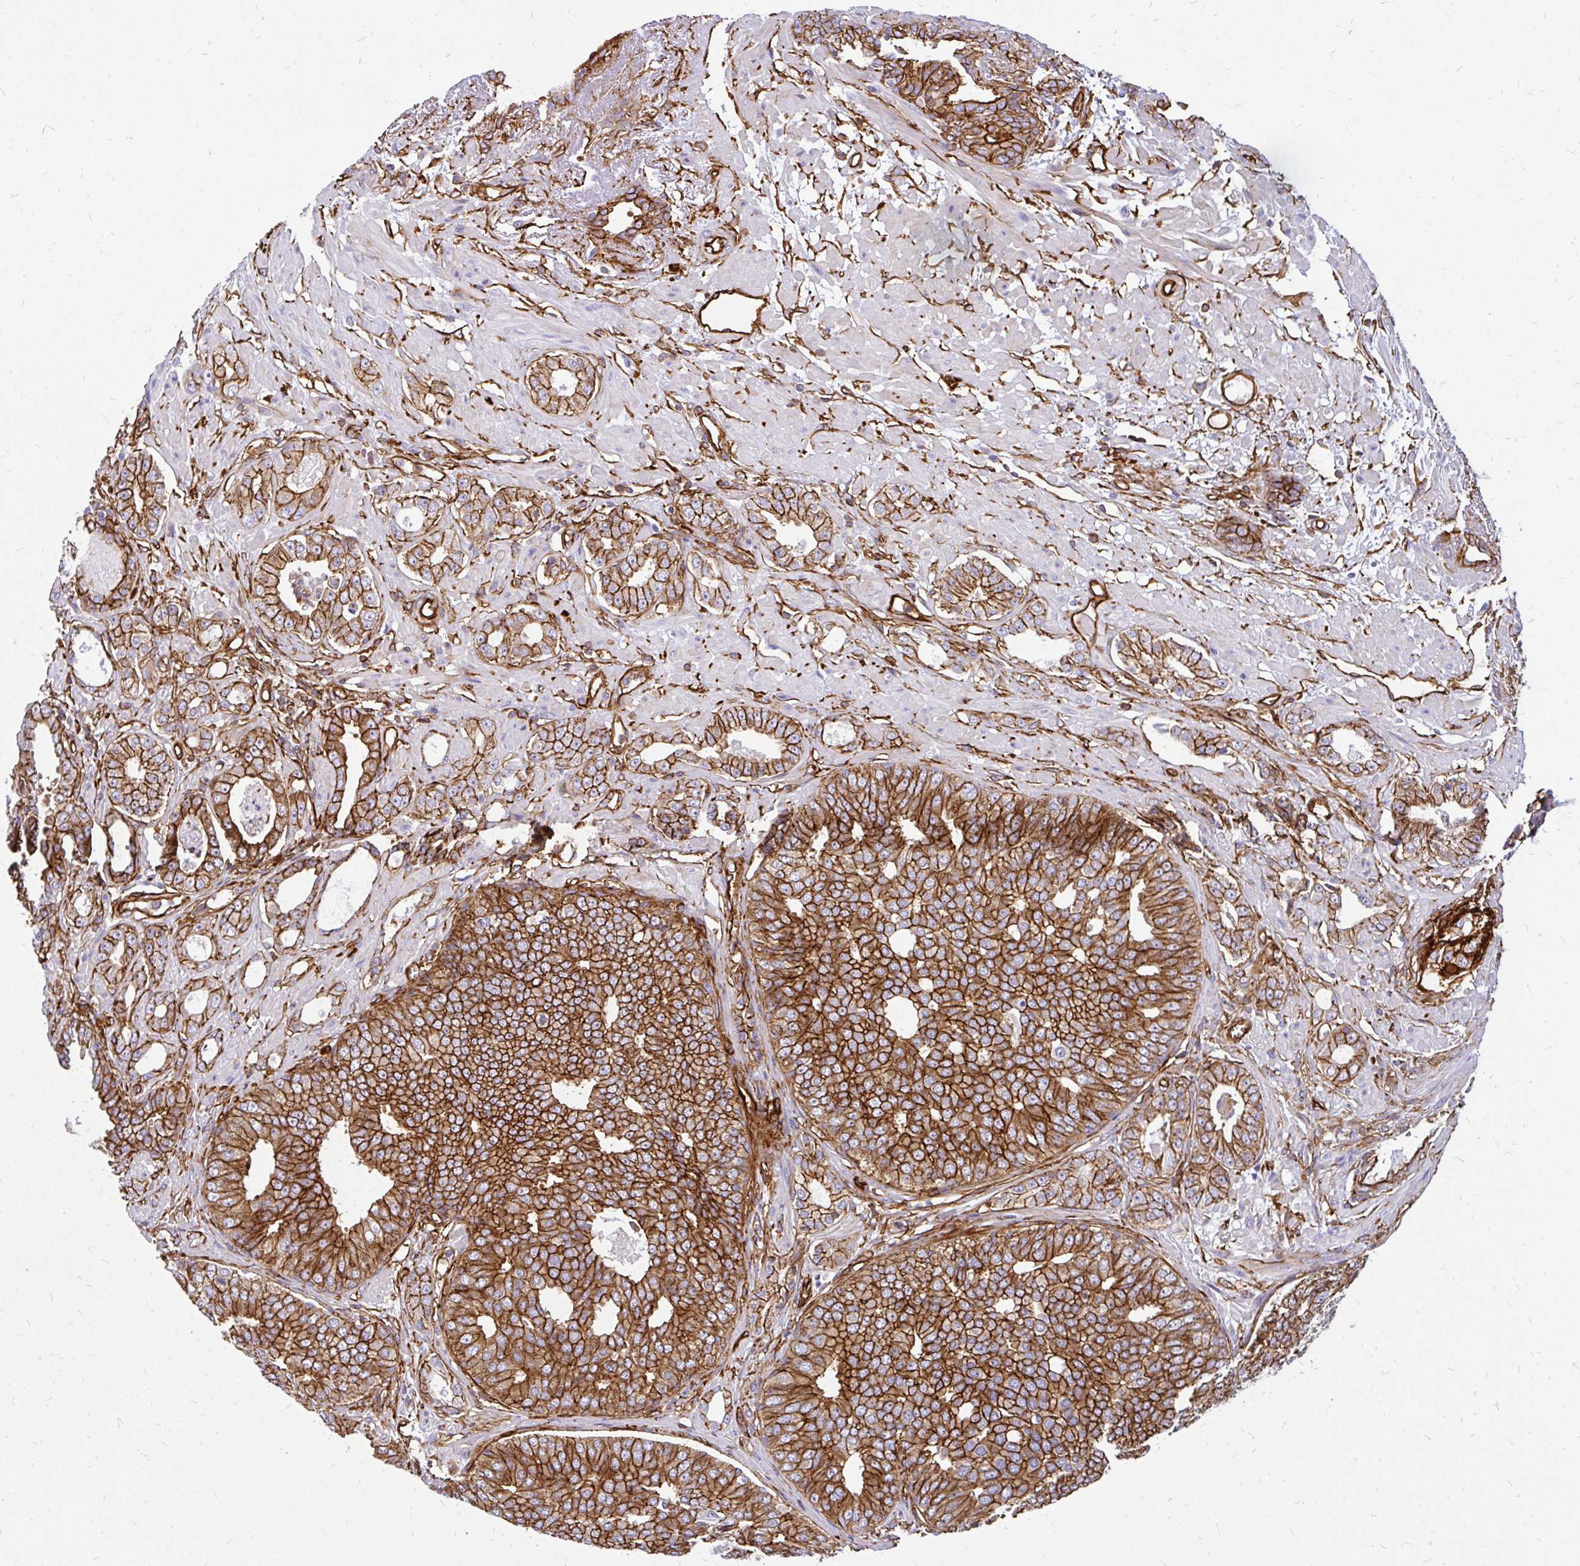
{"staining": {"intensity": "strong", "quantity": ">75%", "location": "cytoplasmic/membranous"}, "tissue": "prostate cancer", "cell_type": "Tumor cells", "image_type": "cancer", "snomed": [{"axis": "morphology", "description": "Adenocarcinoma, High grade"}, {"axis": "topography", "description": "Prostate"}], "caption": "DAB immunohistochemical staining of prostate cancer (high-grade adenocarcinoma) demonstrates strong cytoplasmic/membranous protein expression in approximately >75% of tumor cells.", "gene": "MAP1LC3B", "patient": {"sex": "male", "age": 71}}